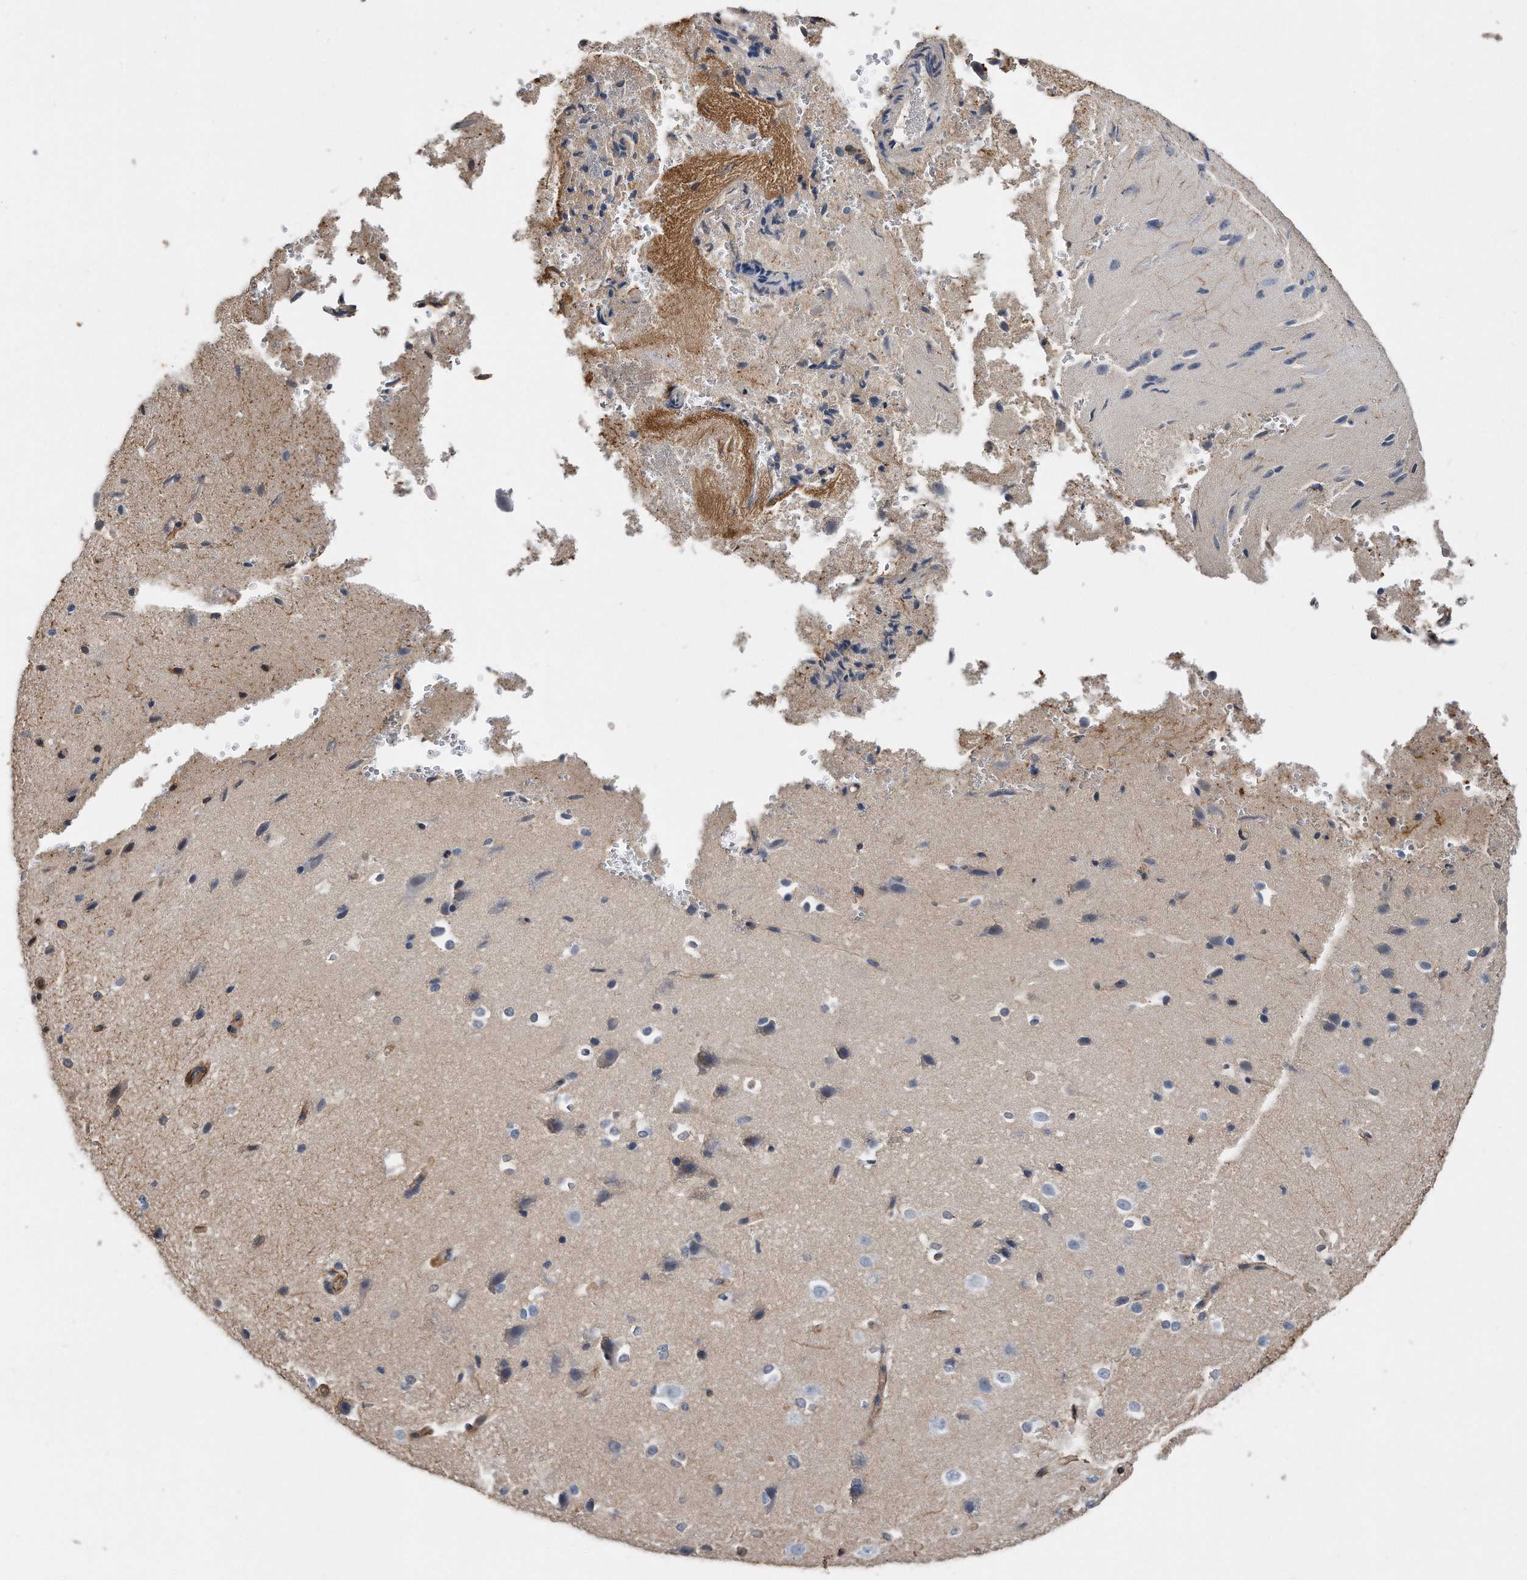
{"staining": {"intensity": "moderate", "quantity": "25%-75%", "location": "cytoplasmic/membranous"}, "tissue": "cerebral cortex", "cell_type": "Endothelial cells", "image_type": "normal", "snomed": [{"axis": "morphology", "description": "Normal tissue, NOS"}, {"axis": "morphology", "description": "Developmental malformation"}, {"axis": "topography", "description": "Cerebral cortex"}], "caption": "The image demonstrates immunohistochemical staining of unremarkable cerebral cortex. There is moderate cytoplasmic/membranous staining is appreciated in about 25%-75% of endothelial cells. Nuclei are stained in blue.", "gene": "GPC1", "patient": {"sex": "female", "age": 30}}